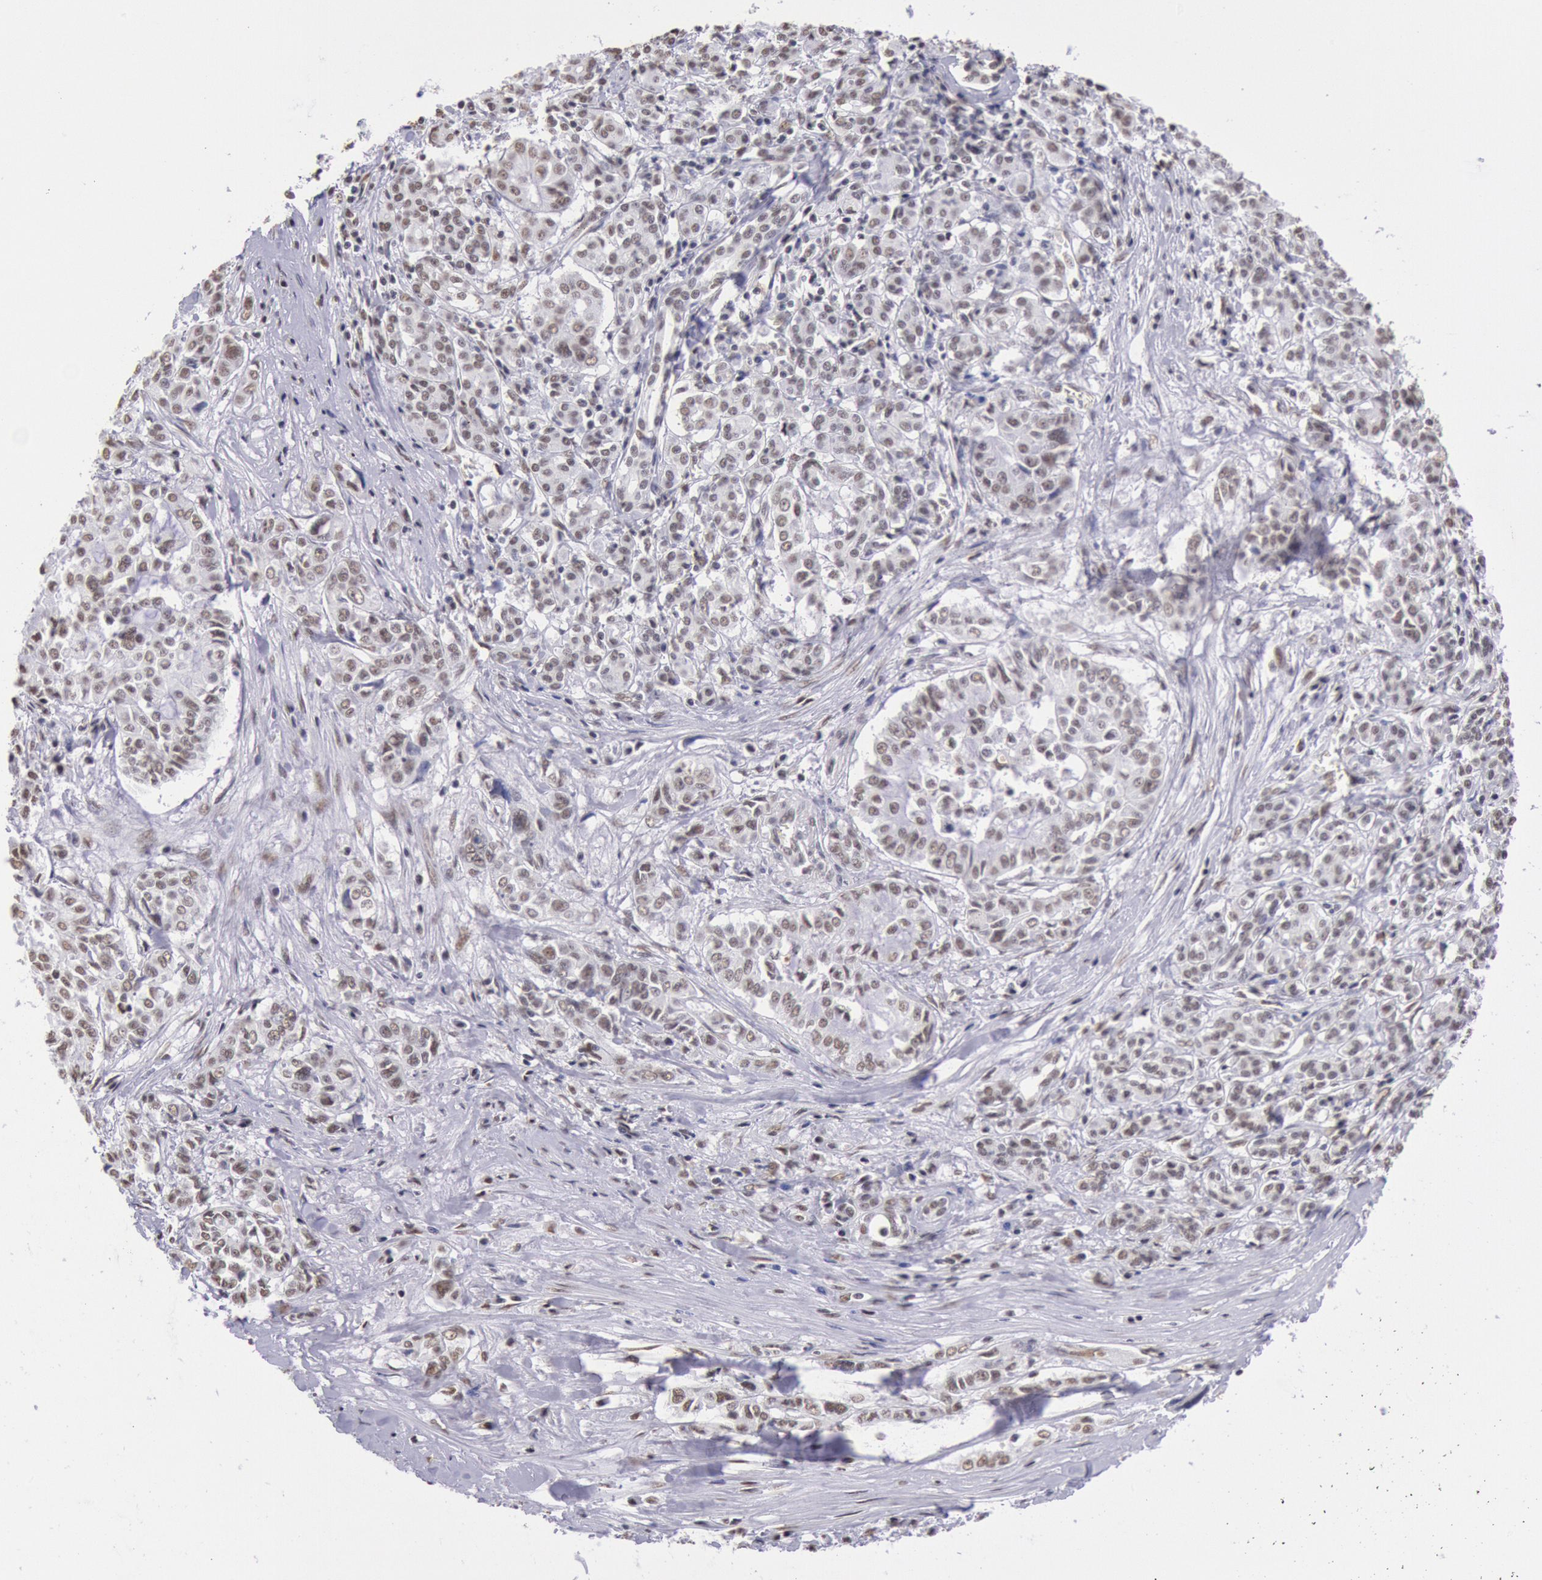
{"staining": {"intensity": "weak", "quantity": ">75%", "location": "nuclear"}, "tissue": "pancreatic cancer", "cell_type": "Tumor cells", "image_type": "cancer", "snomed": [{"axis": "morphology", "description": "Adenocarcinoma, NOS"}, {"axis": "topography", "description": "Pancreas"}], "caption": "Immunohistochemical staining of human pancreatic cancer (adenocarcinoma) reveals low levels of weak nuclear protein positivity in approximately >75% of tumor cells. Nuclei are stained in blue.", "gene": "SNRPD3", "patient": {"sex": "female", "age": 52}}